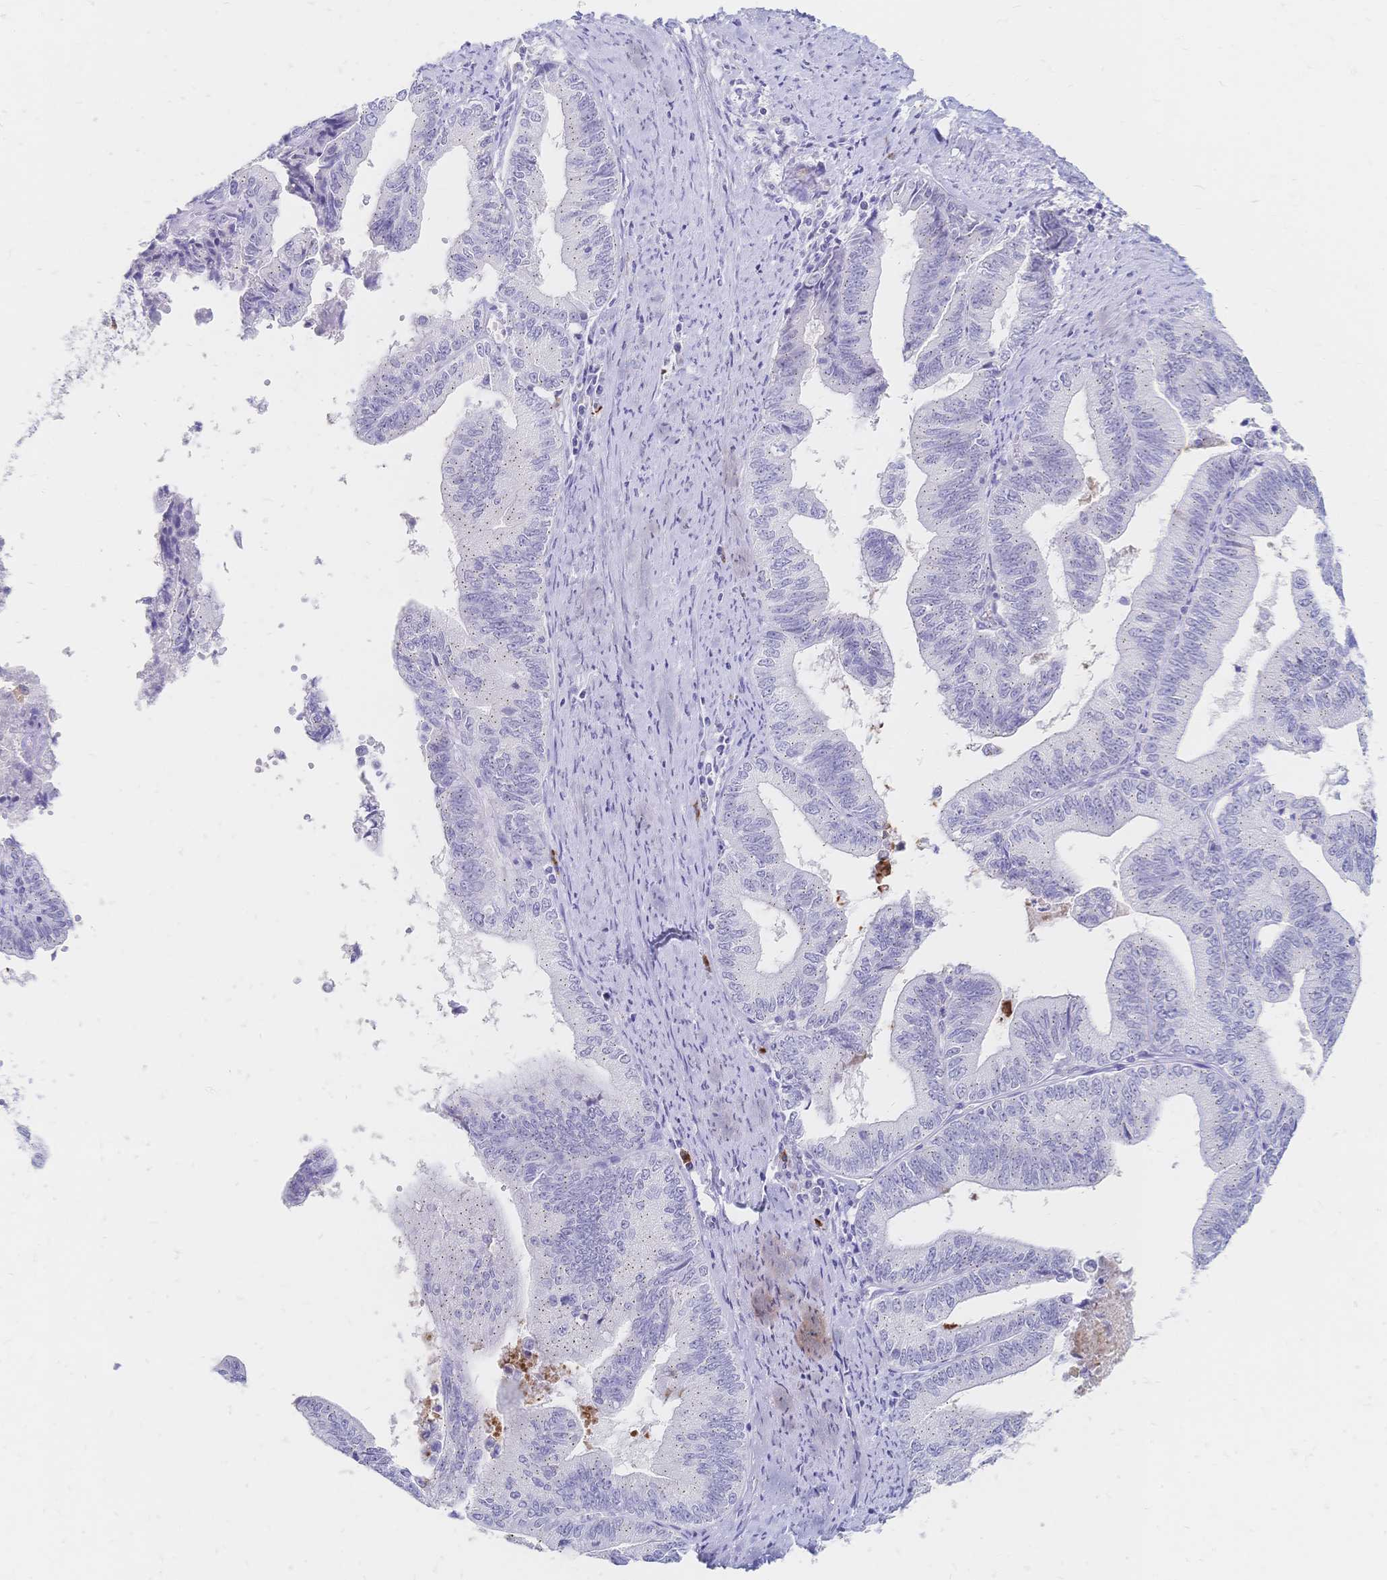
{"staining": {"intensity": "negative", "quantity": "none", "location": "none"}, "tissue": "endometrial cancer", "cell_type": "Tumor cells", "image_type": "cancer", "snomed": [{"axis": "morphology", "description": "Adenocarcinoma, NOS"}, {"axis": "topography", "description": "Endometrium"}], "caption": "The photomicrograph reveals no significant positivity in tumor cells of adenocarcinoma (endometrial).", "gene": "PSORS1C2", "patient": {"sex": "female", "age": 65}}